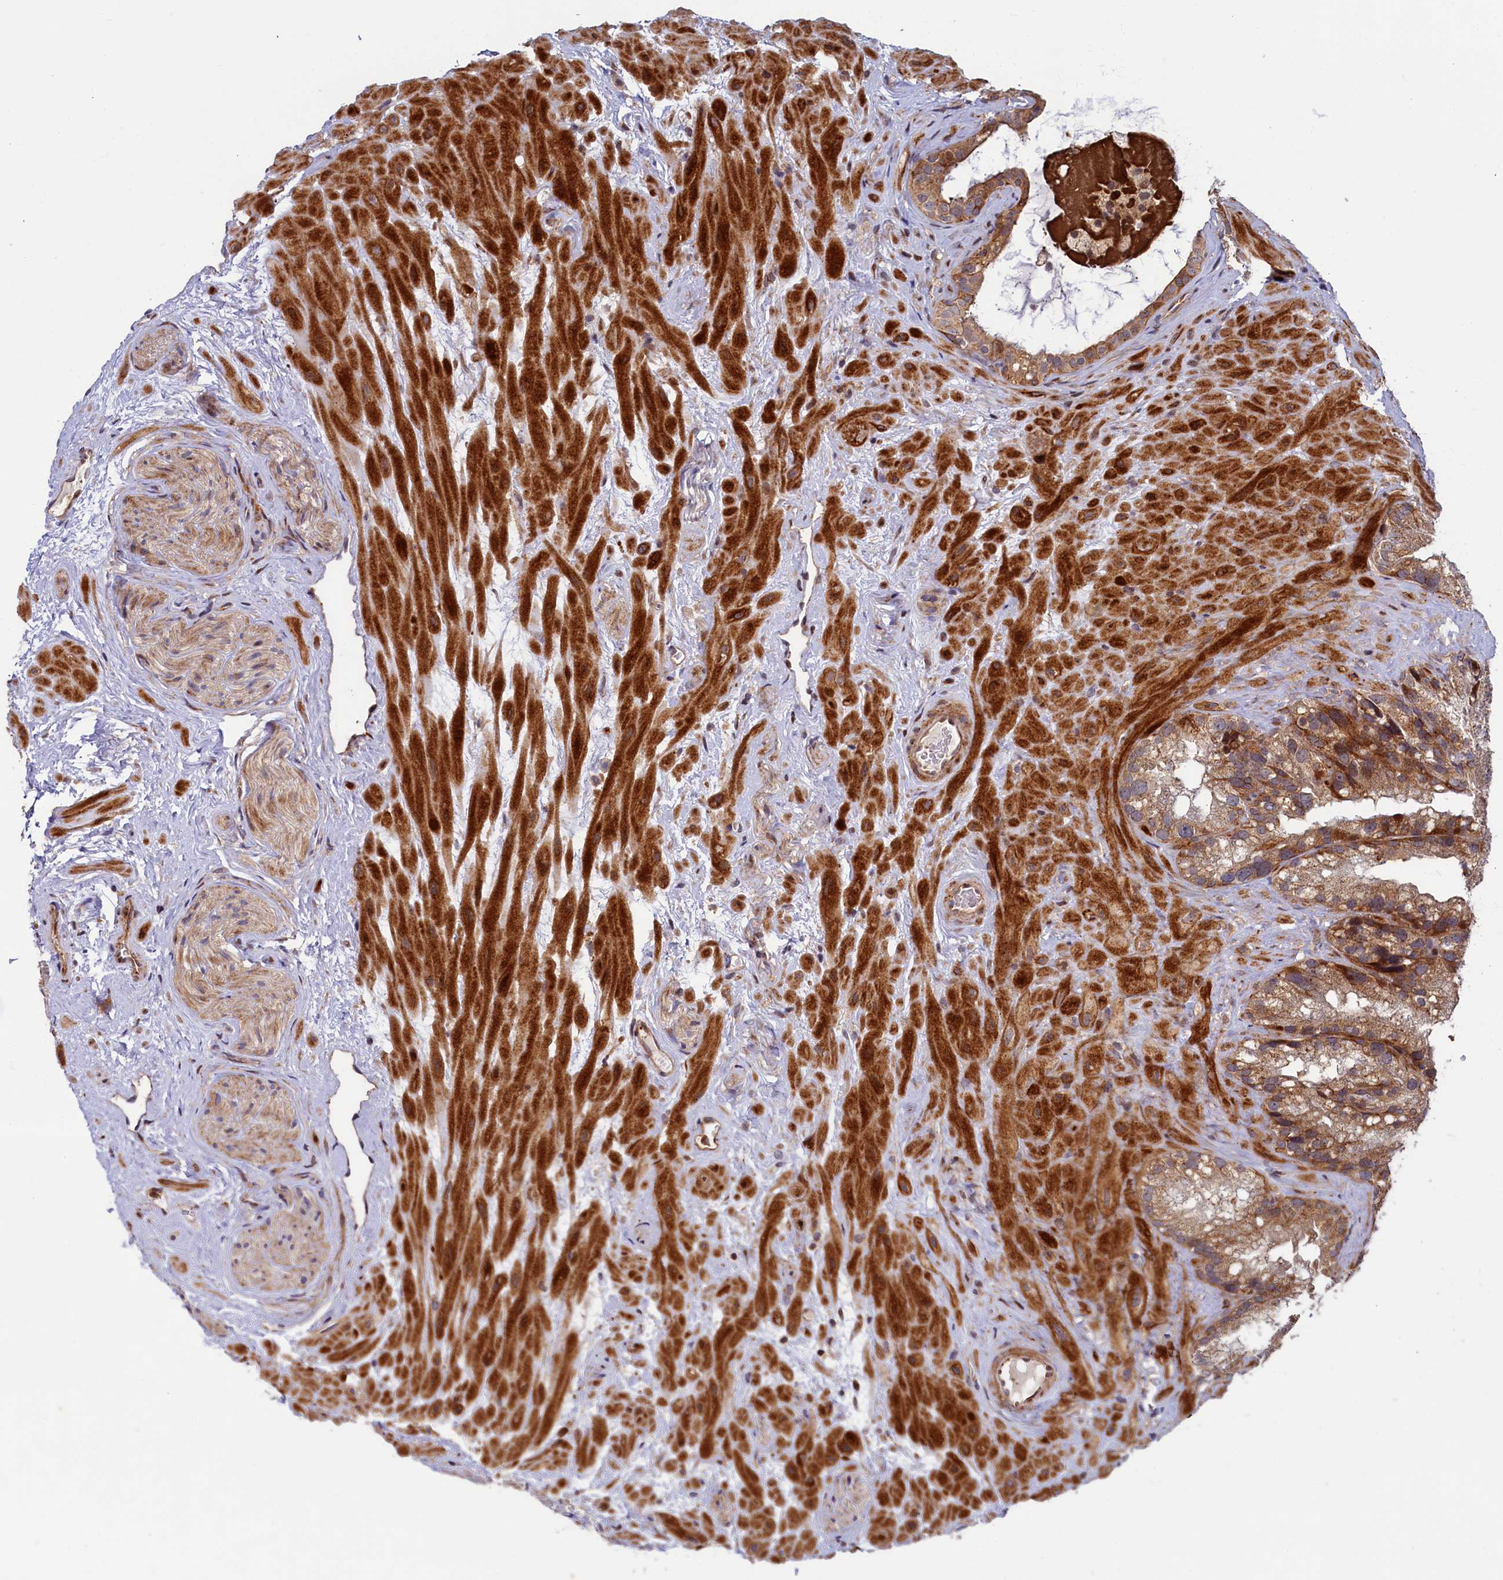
{"staining": {"intensity": "moderate", "quantity": ">75%", "location": "cytoplasmic/membranous"}, "tissue": "seminal vesicle", "cell_type": "Glandular cells", "image_type": "normal", "snomed": [{"axis": "morphology", "description": "Normal tissue, NOS"}, {"axis": "topography", "description": "Prostate"}, {"axis": "topography", "description": "Seminal veicle"}], "caption": "DAB immunohistochemical staining of benign seminal vesicle displays moderate cytoplasmic/membranous protein positivity in approximately >75% of glandular cells. (DAB IHC with brightfield microscopy, high magnification).", "gene": "PIK3C3", "patient": {"sex": "male", "age": 68}}